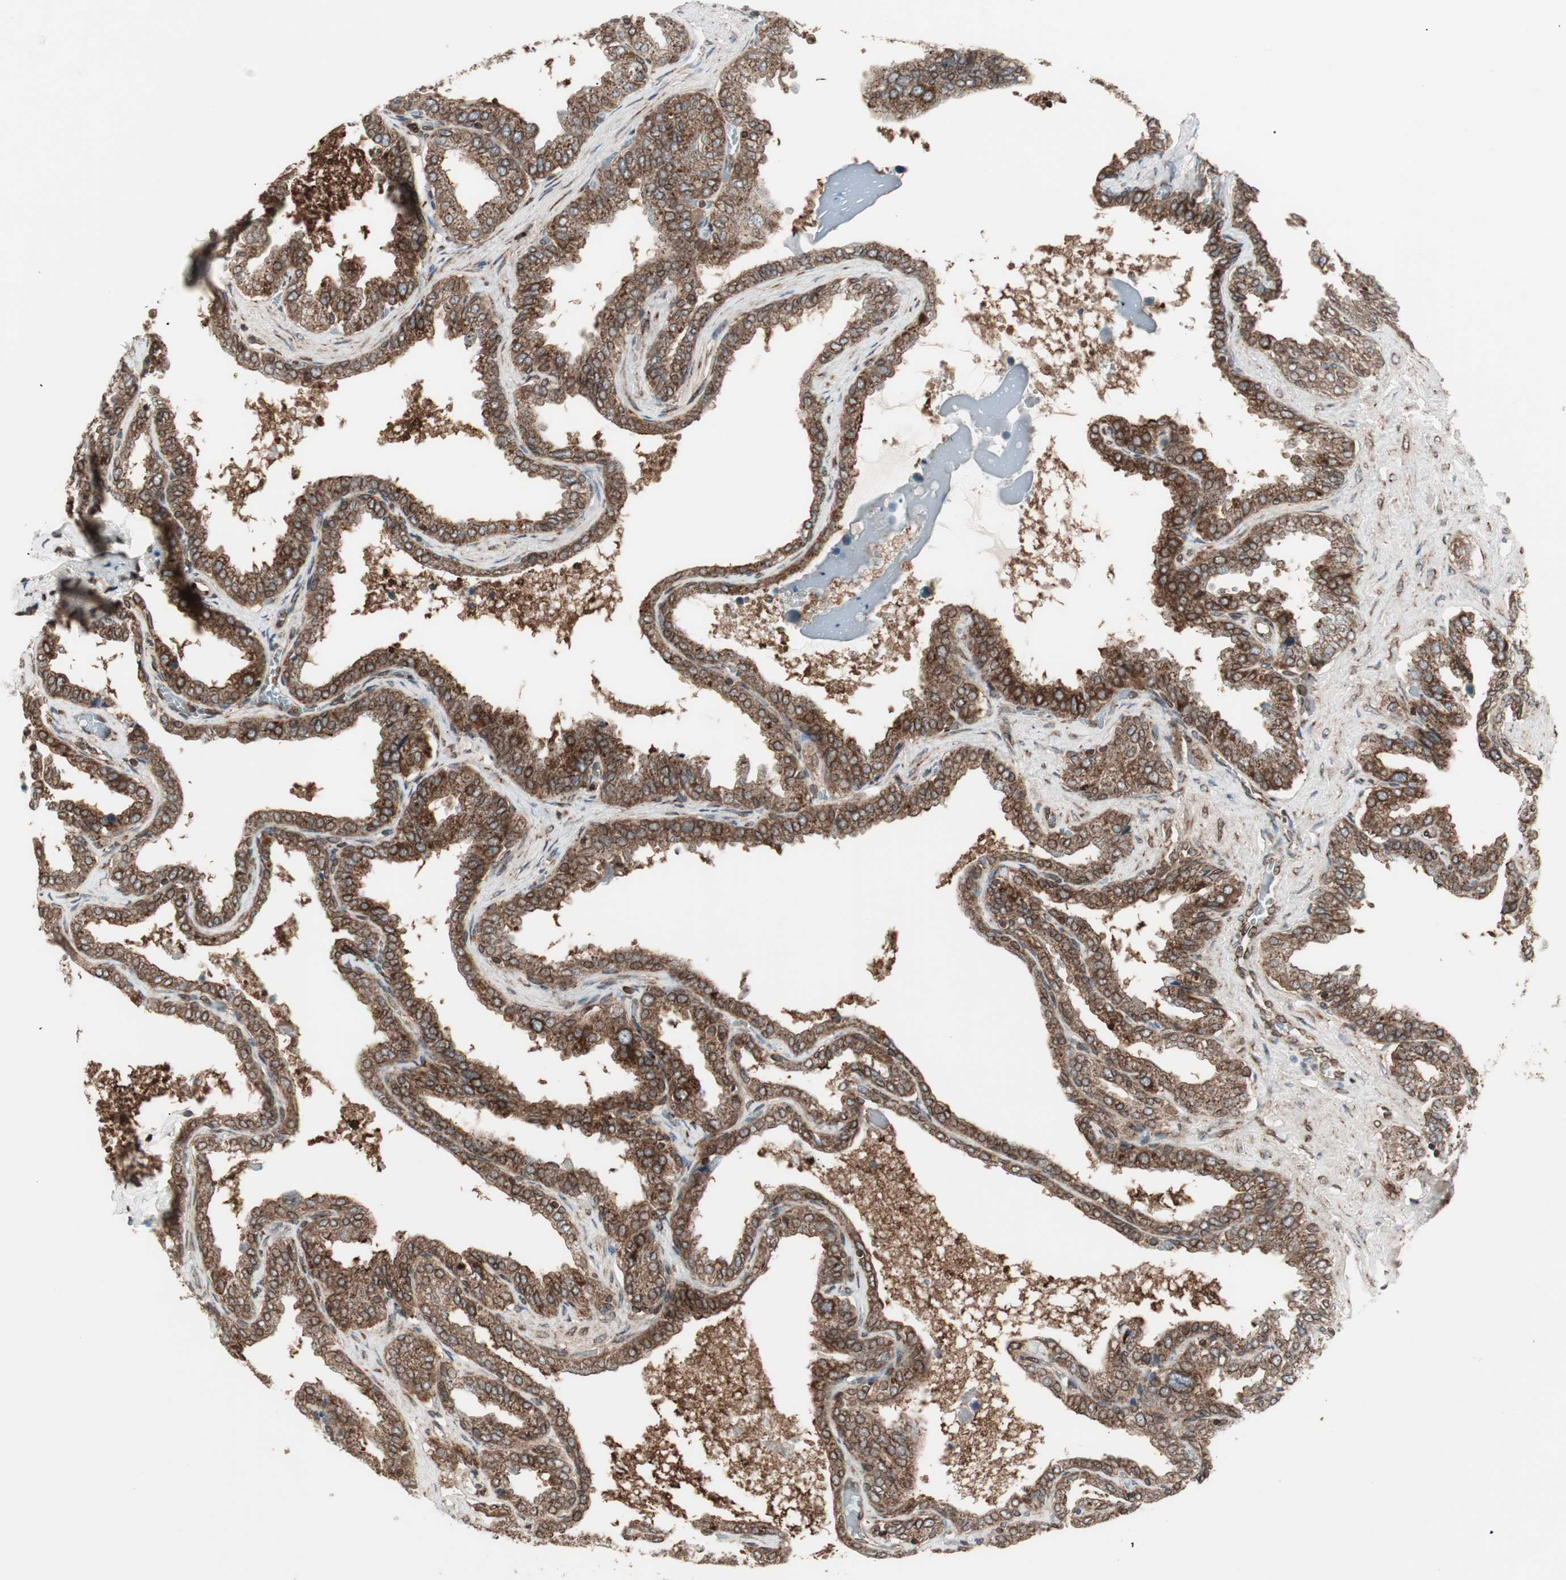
{"staining": {"intensity": "strong", "quantity": ">75%", "location": "cytoplasmic/membranous,nuclear"}, "tissue": "seminal vesicle", "cell_type": "Glandular cells", "image_type": "normal", "snomed": [{"axis": "morphology", "description": "Normal tissue, NOS"}, {"axis": "topography", "description": "Seminal veicle"}], "caption": "Protein staining reveals strong cytoplasmic/membranous,nuclear positivity in approximately >75% of glandular cells in benign seminal vesicle.", "gene": "NUP62", "patient": {"sex": "male", "age": 46}}